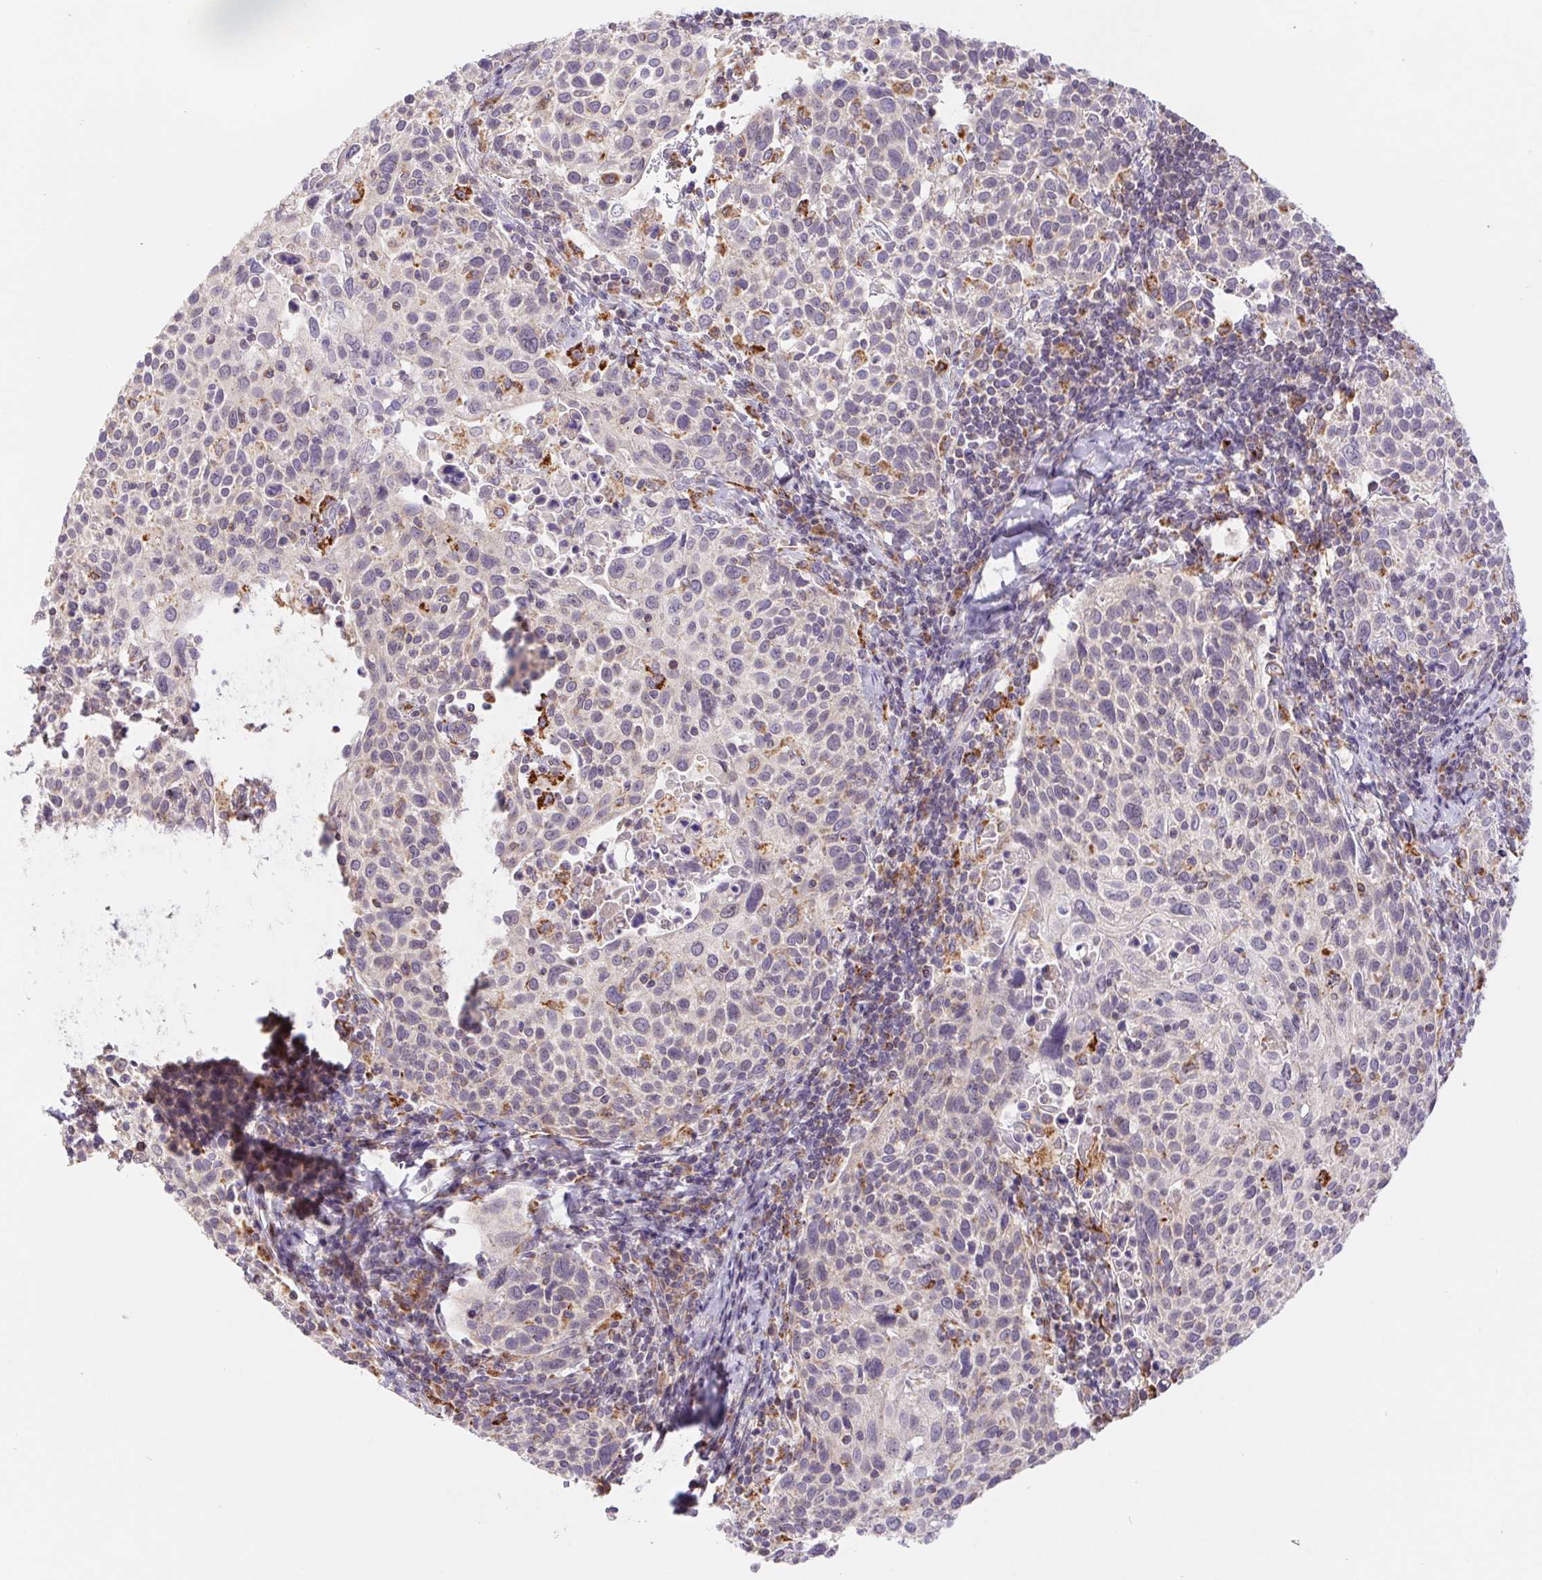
{"staining": {"intensity": "negative", "quantity": "none", "location": "none"}, "tissue": "cervical cancer", "cell_type": "Tumor cells", "image_type": "cancer", "snomed": [{"axis": "morphology", "description": "Squamous cell carcinoma, NOS"}, {"axis": "topography", "description": "Cervix"}], "caption": "Micrograph shows no significant protein expression in tumor cells of cervical cancer (squamous cell carcinoma).", "gene": "EMC6", "patient": {"sex": "female", "age": 61}}